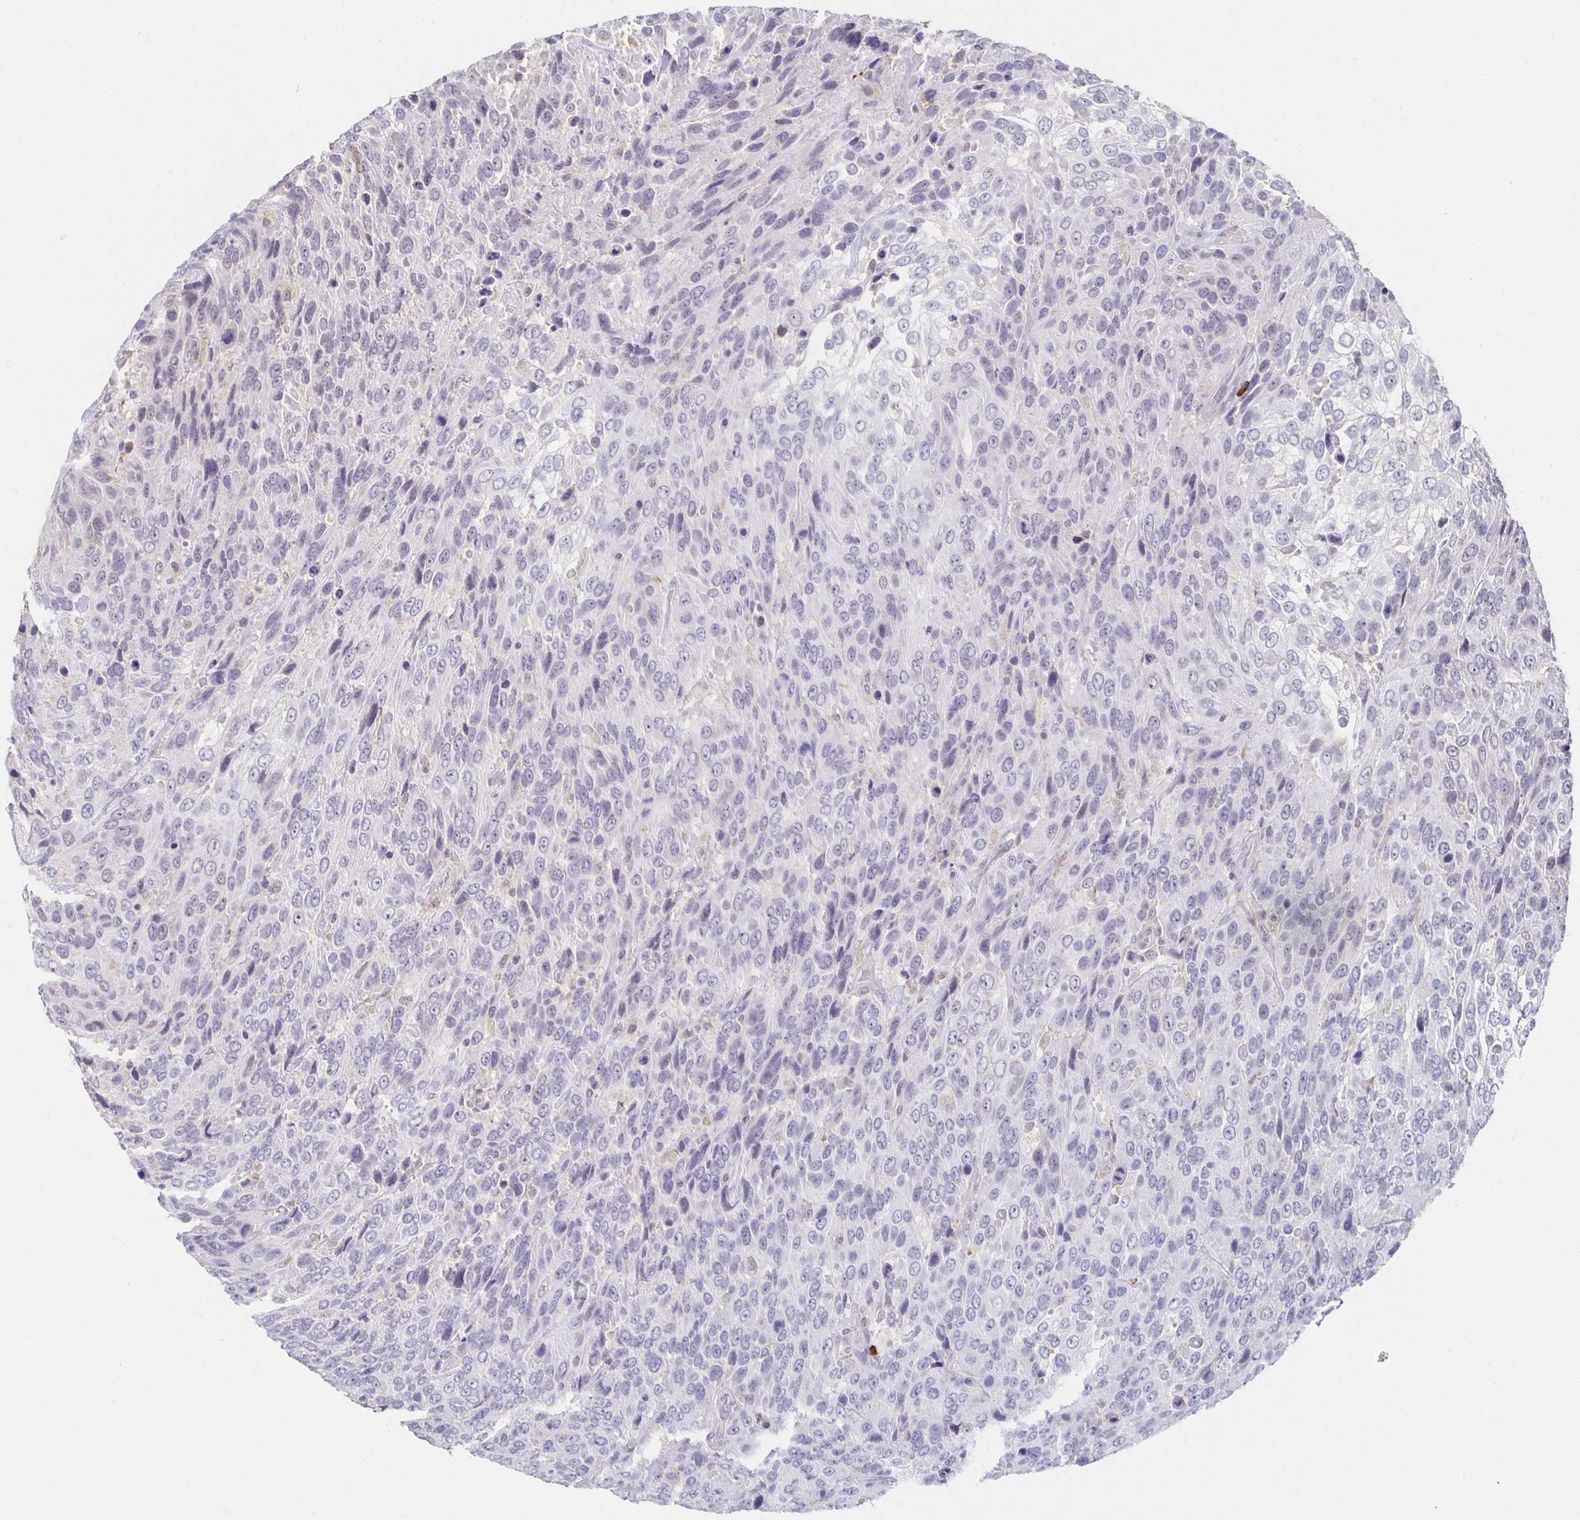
{"staining": {"intensity": "negative", "quantity": "none", "location": "none"}, "tissue": "urothelial cancer", "cell_type": "Tumor cells", "image_type": "cancer", "snomed": [{"axis": "morphology", "description": "Urothelial carcinoma, High grade"}, {"axis": "topography", "description": "Urinary bladder"}], "caption": "Tumor cells are negative for protein expression in human urothelial cancer. (DAB (3,3'-diaminobenzidine) IHC, high magnification).", "gene": "ZNF692", "patient": {"sex": "female", "age": 70}}